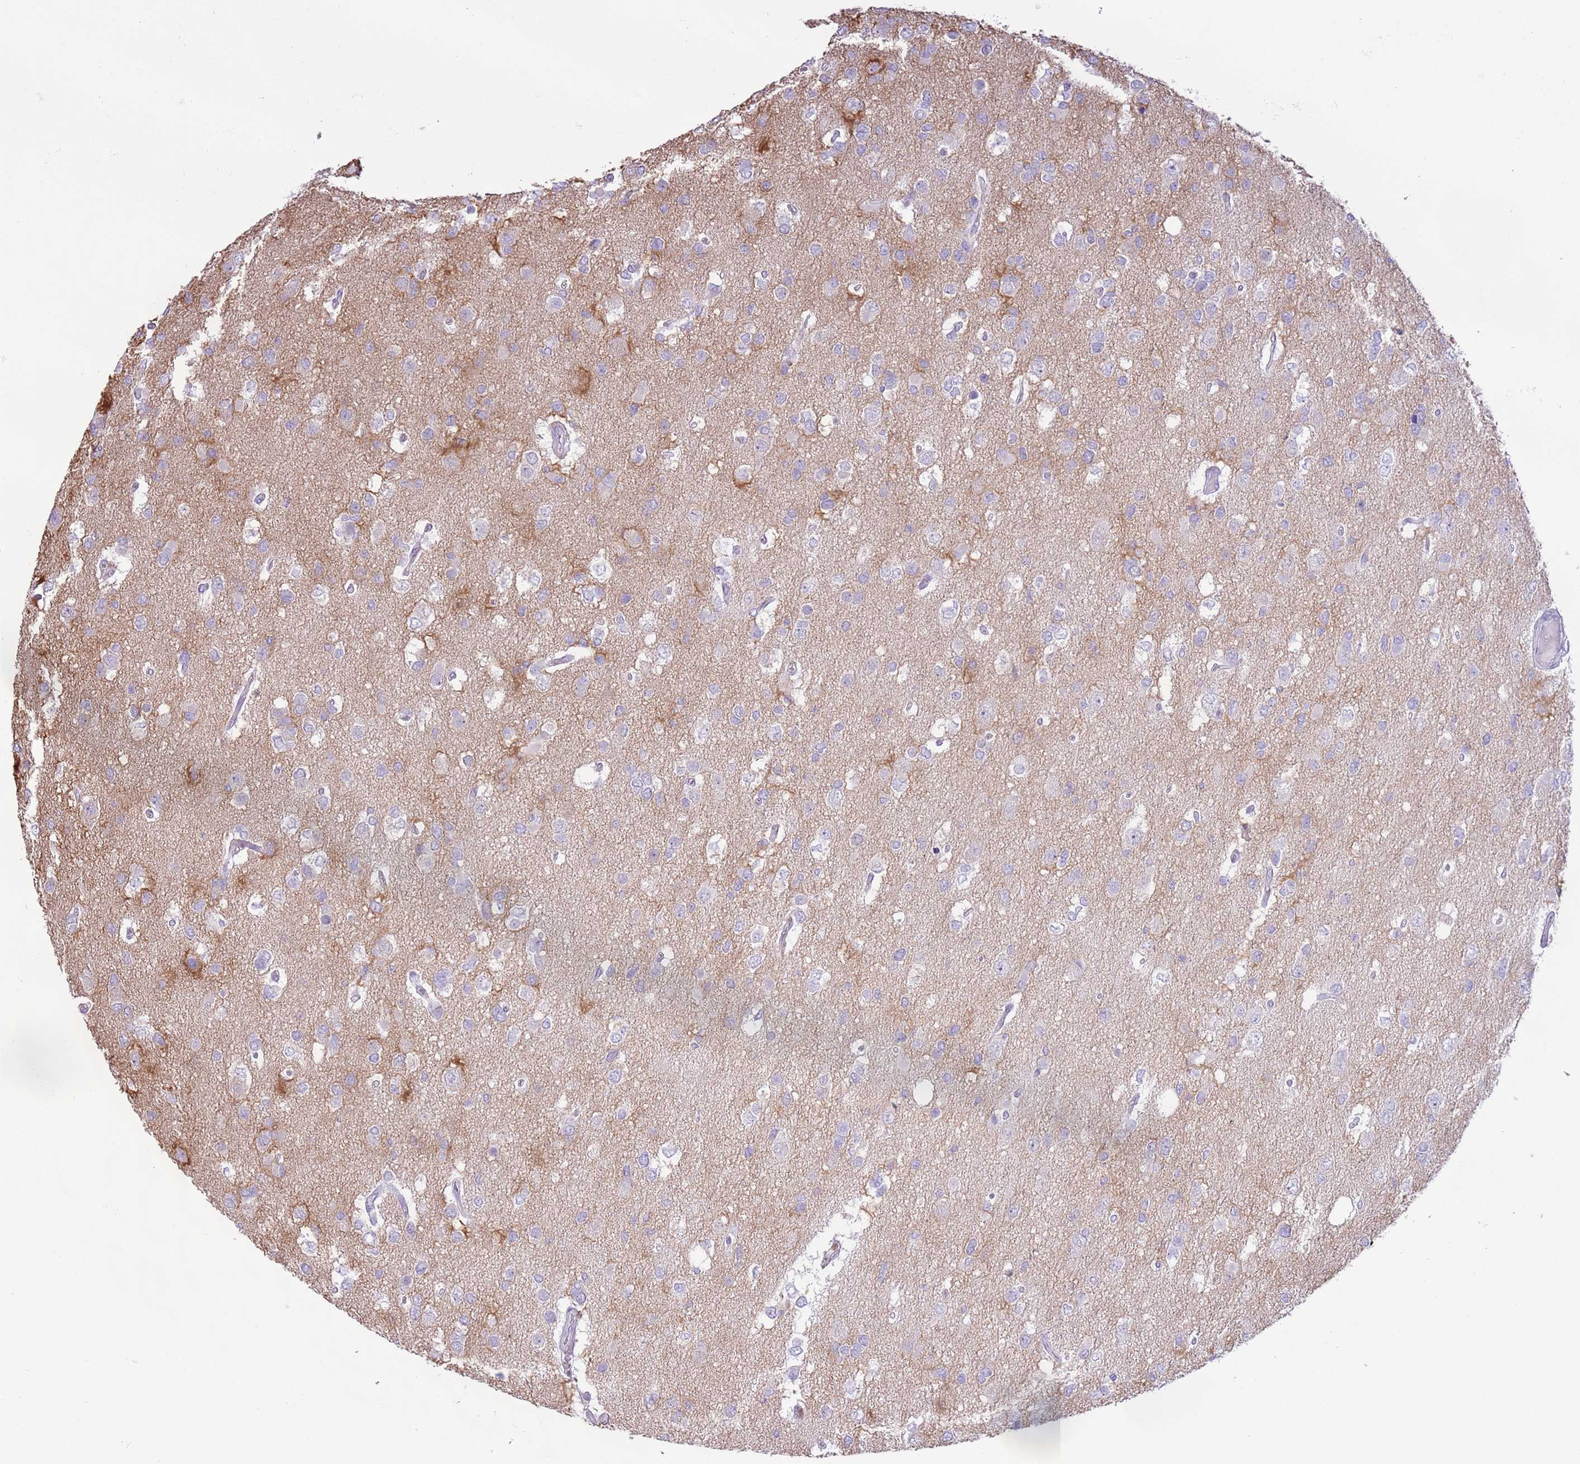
{"staining": {"intensity": "negative", "quantity": "none", "location": "none"}, "tissue": "glioma", "cell_type": "Tumor cells", "image_type": "cancer", "snomed": [{"axis": "morphology", "description": "Glioma, malignant, High grade"}, {"axis": "topography", "description": "Brain"}], "caption": "A high-resolution image shows IHC staining of glioma, which exhibits no significant staining in tumor cells. Brightfield microscopy of immunohistochemistry stained with DAB (brown) and hematoxylin (blue), captured at high magnification.", "gene": "ZNF697", "patient": {"sex": "male", "age": 53}}